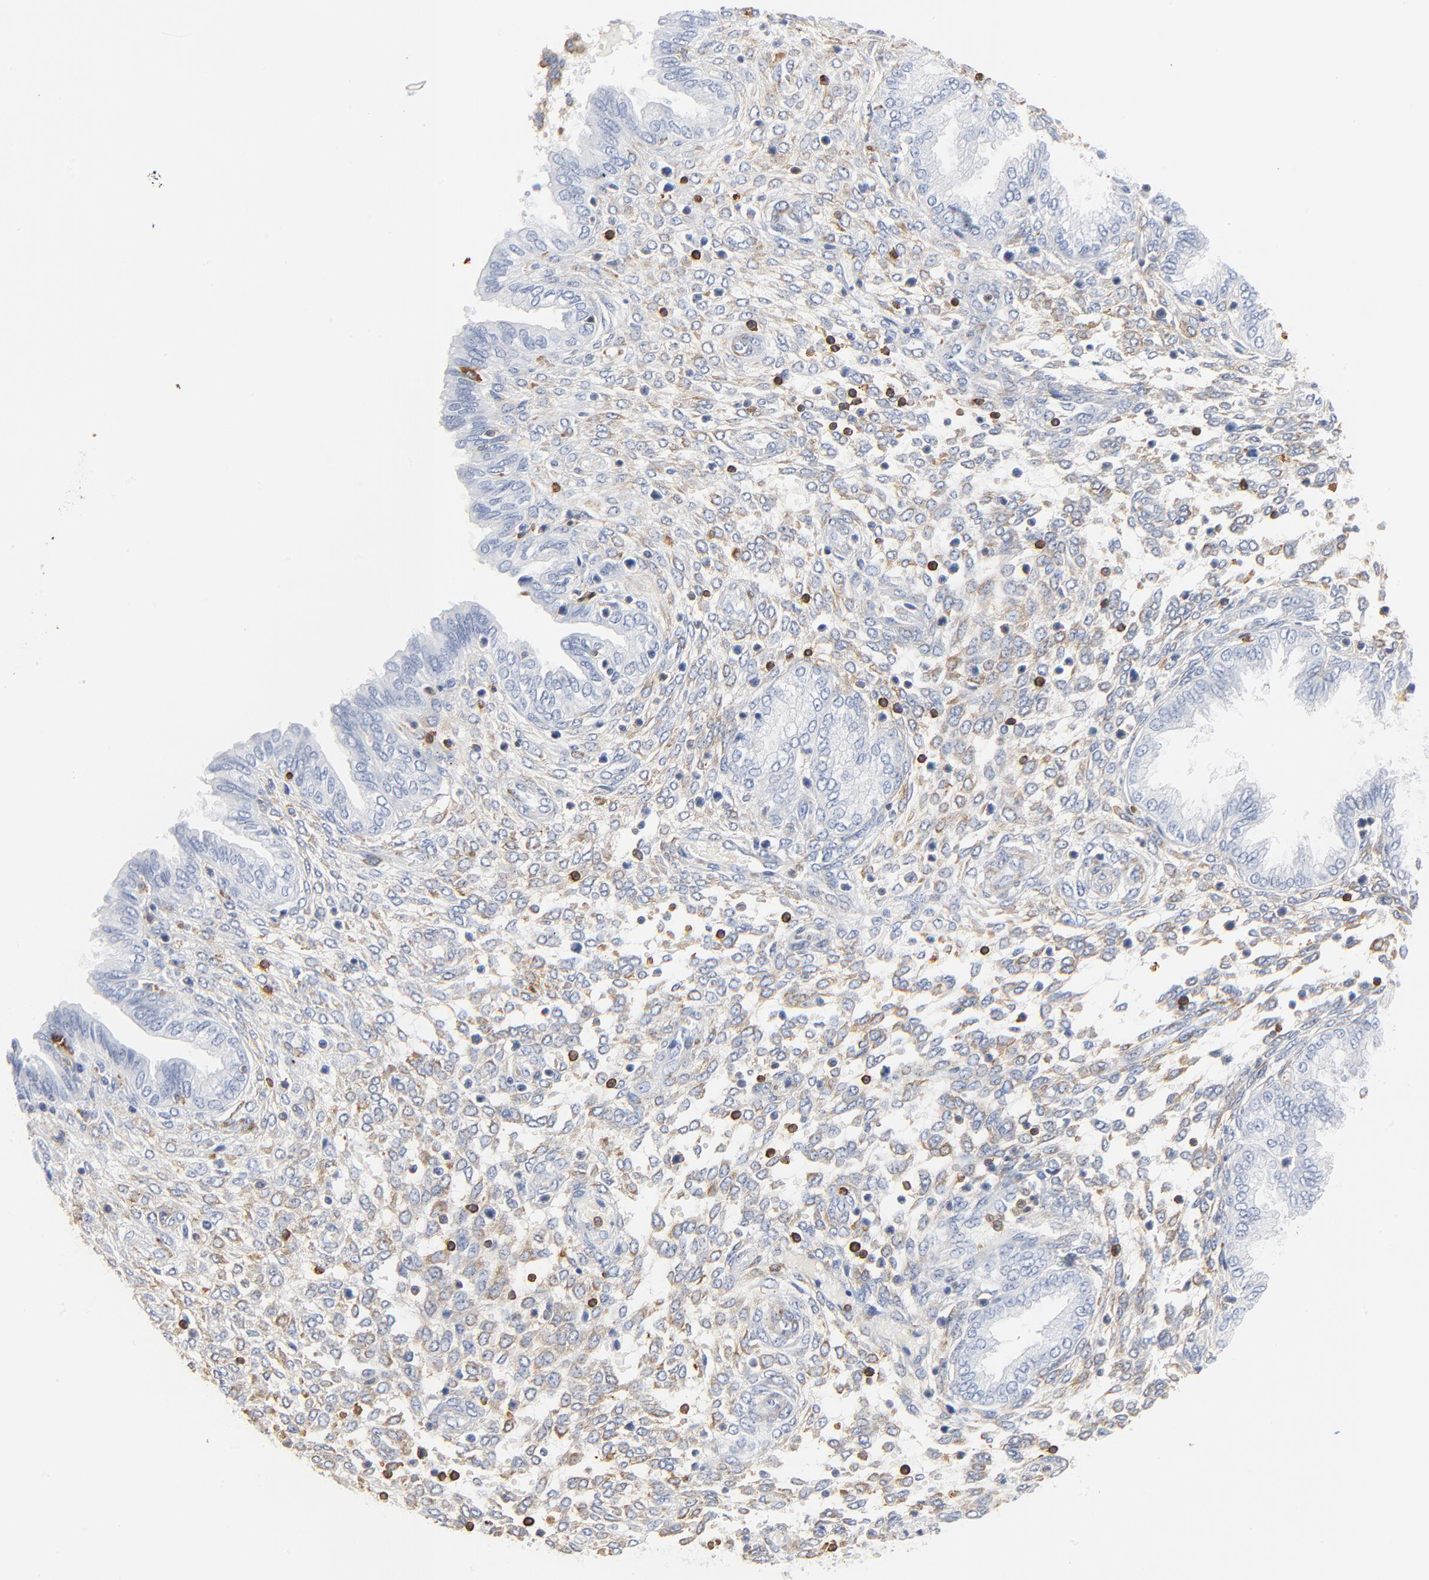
{"staining": {"intensity": "strong", "quantity": "<25%", "location": "cytoplasmic/membranous"}, "tissue": "endometrium", "cell_type": "Cells in endometrial stroma", "image_type": "normal", "snomed": [{"axis": "morphology", "description": "Normal tissue, NOS"}, {"axis": "topography", "description": "Endometrium"}], "caption": "Immunohistochemistry (IHC) histopathology image of unremarkable endometrium: endometrium stained using immunohistochemistry reveals medium levels of strong protein expression localized specifically in the cytoplasmic/membranous of cells in endometrial stroma, appearing as a cytoplasmic/membranous brown color.", "gene": "SH3KBP1", "patient": {"sex": "female", "age": 33}}